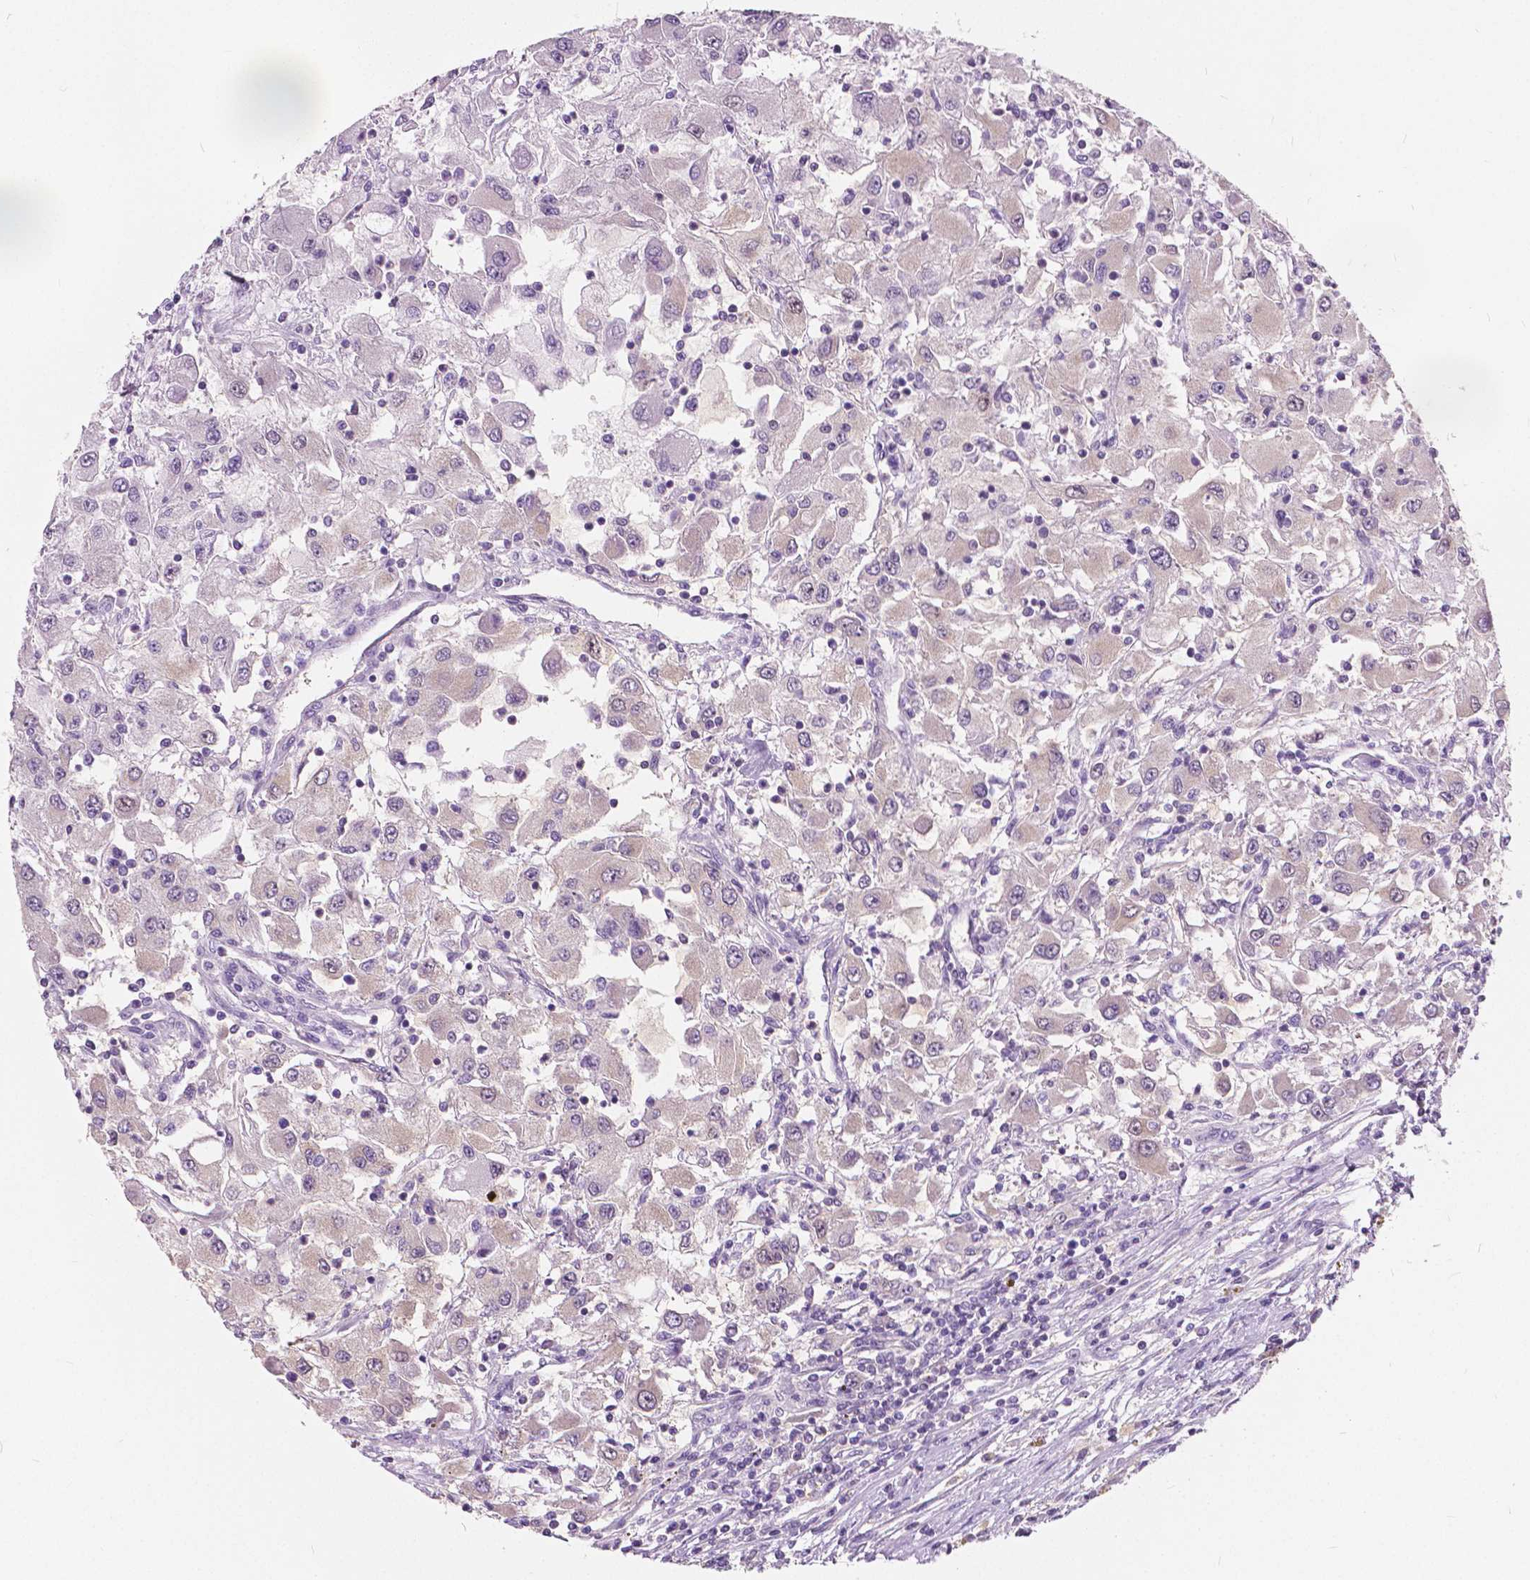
{"staining": {"intensity": "negative", "quantity": "none", "location": "none"}, "tissue": "renal cancer", "cell_type": "Tumor cells", "image_type": "cancer", "snomed": [{"axis": "morphology", "description": "Adenocarcinoma, NOS"}, {"axis": "topography", "description": "Kidney"}], "caption": "IHC of adenocarcinoma (renal) exhibits no positivity in tumor cells.", "gene": "TKFC", "patient": {"sex": "female", "age": 67}}